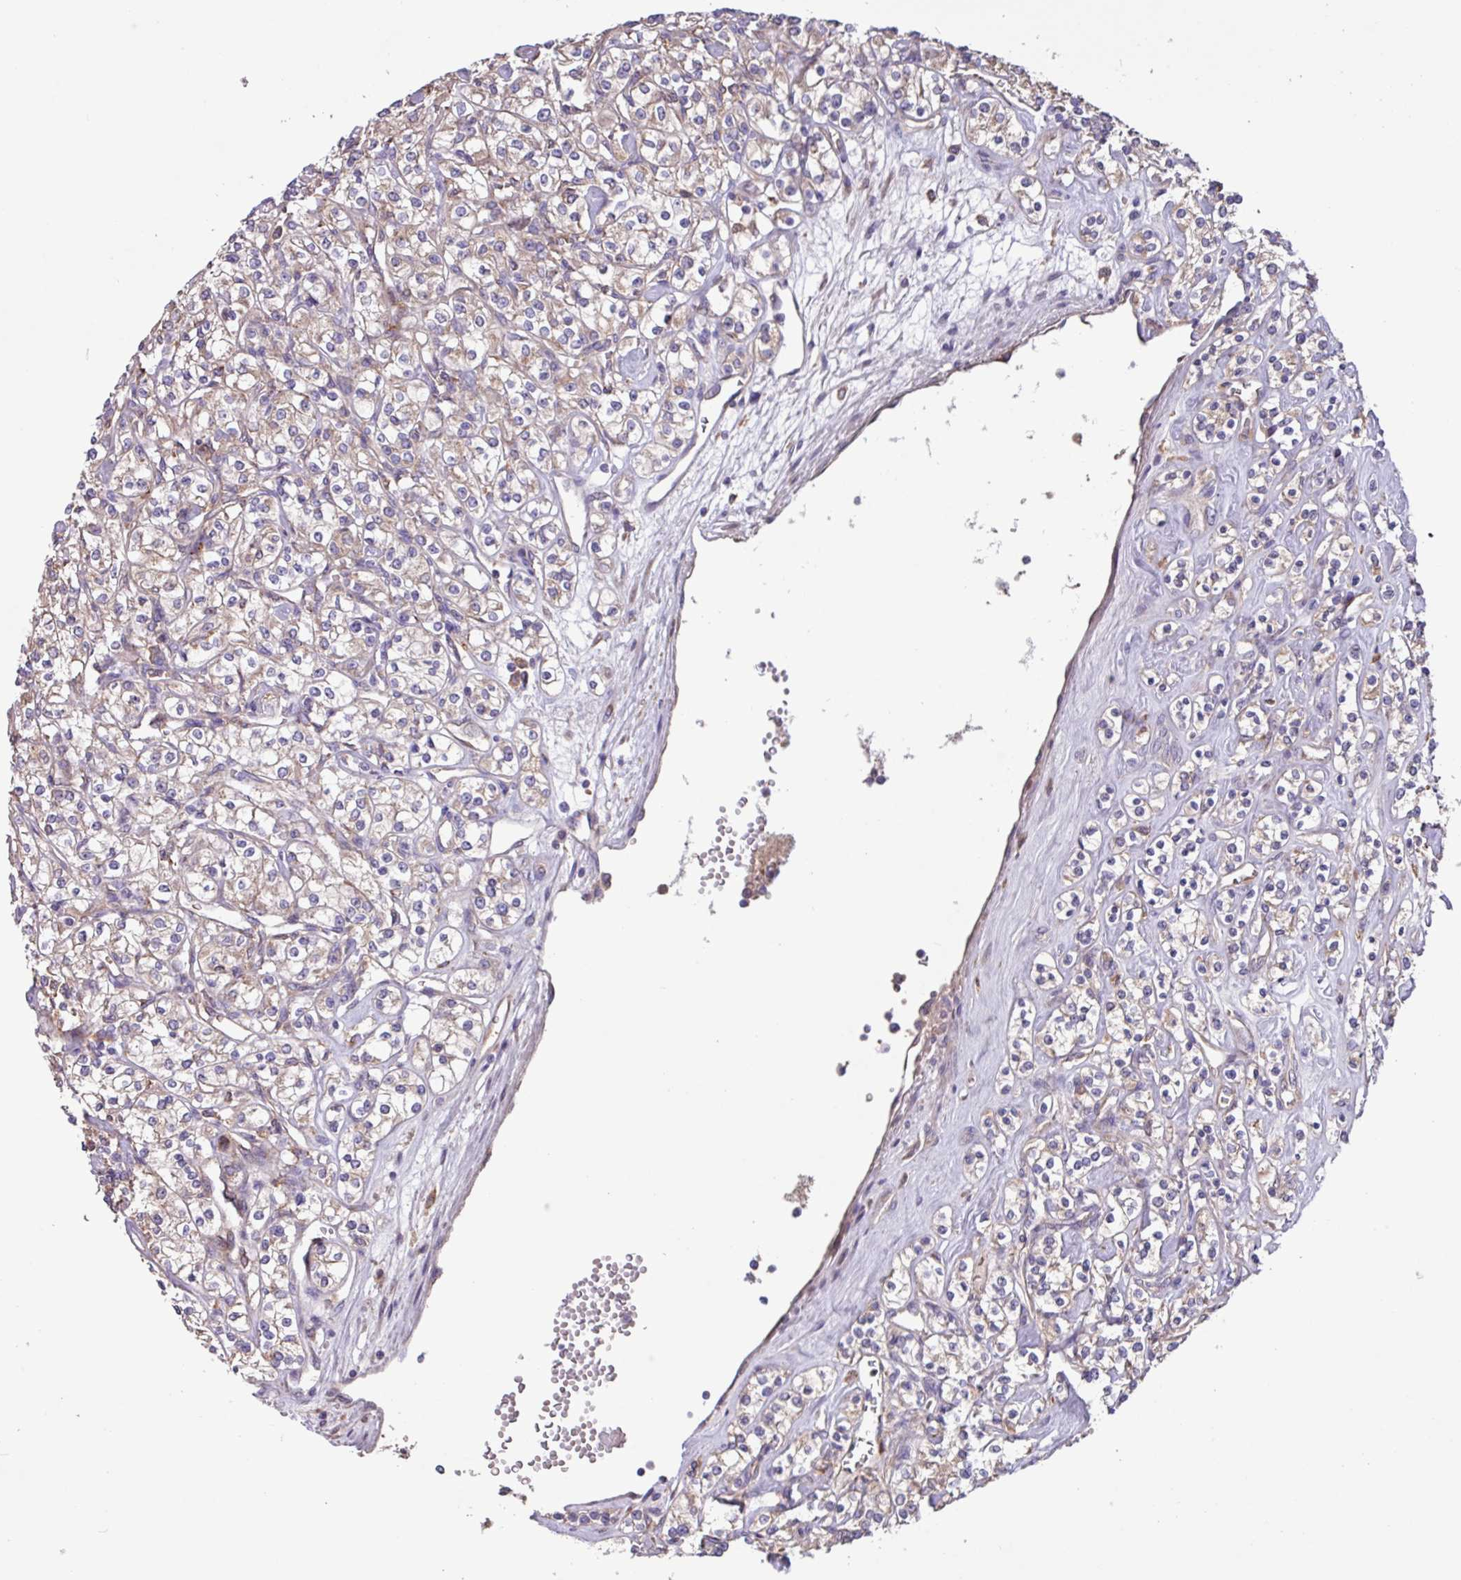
{"staining": {"intensity": "weak", "quantity": ">75%", "location": "cytoplasmic/membranous"}, "tissue": "renal cancer", "cell_type": "Tumor cells", "image_type": "cancer", "snomed": [{"axis": "morphology", "description": "Adenocarcinoma, NOS"}, {"axis": "topography", "description": "Kidney"}], "caption": "The histopathology image exhibits immunohistochemical staining of renal cancer (adenocarcinoma). There is weak cytoplasmic/membranous staining is appreciated in about >75% of tumor cells. The protein is stained brown, and the nuclei are stained in blue (DAB (3,3'-diaminobenzidine) IHC with brightfield microscopy, high magnification).", "gene": "PTPRQ", "patient": {"sex": "male", "age": 77}}